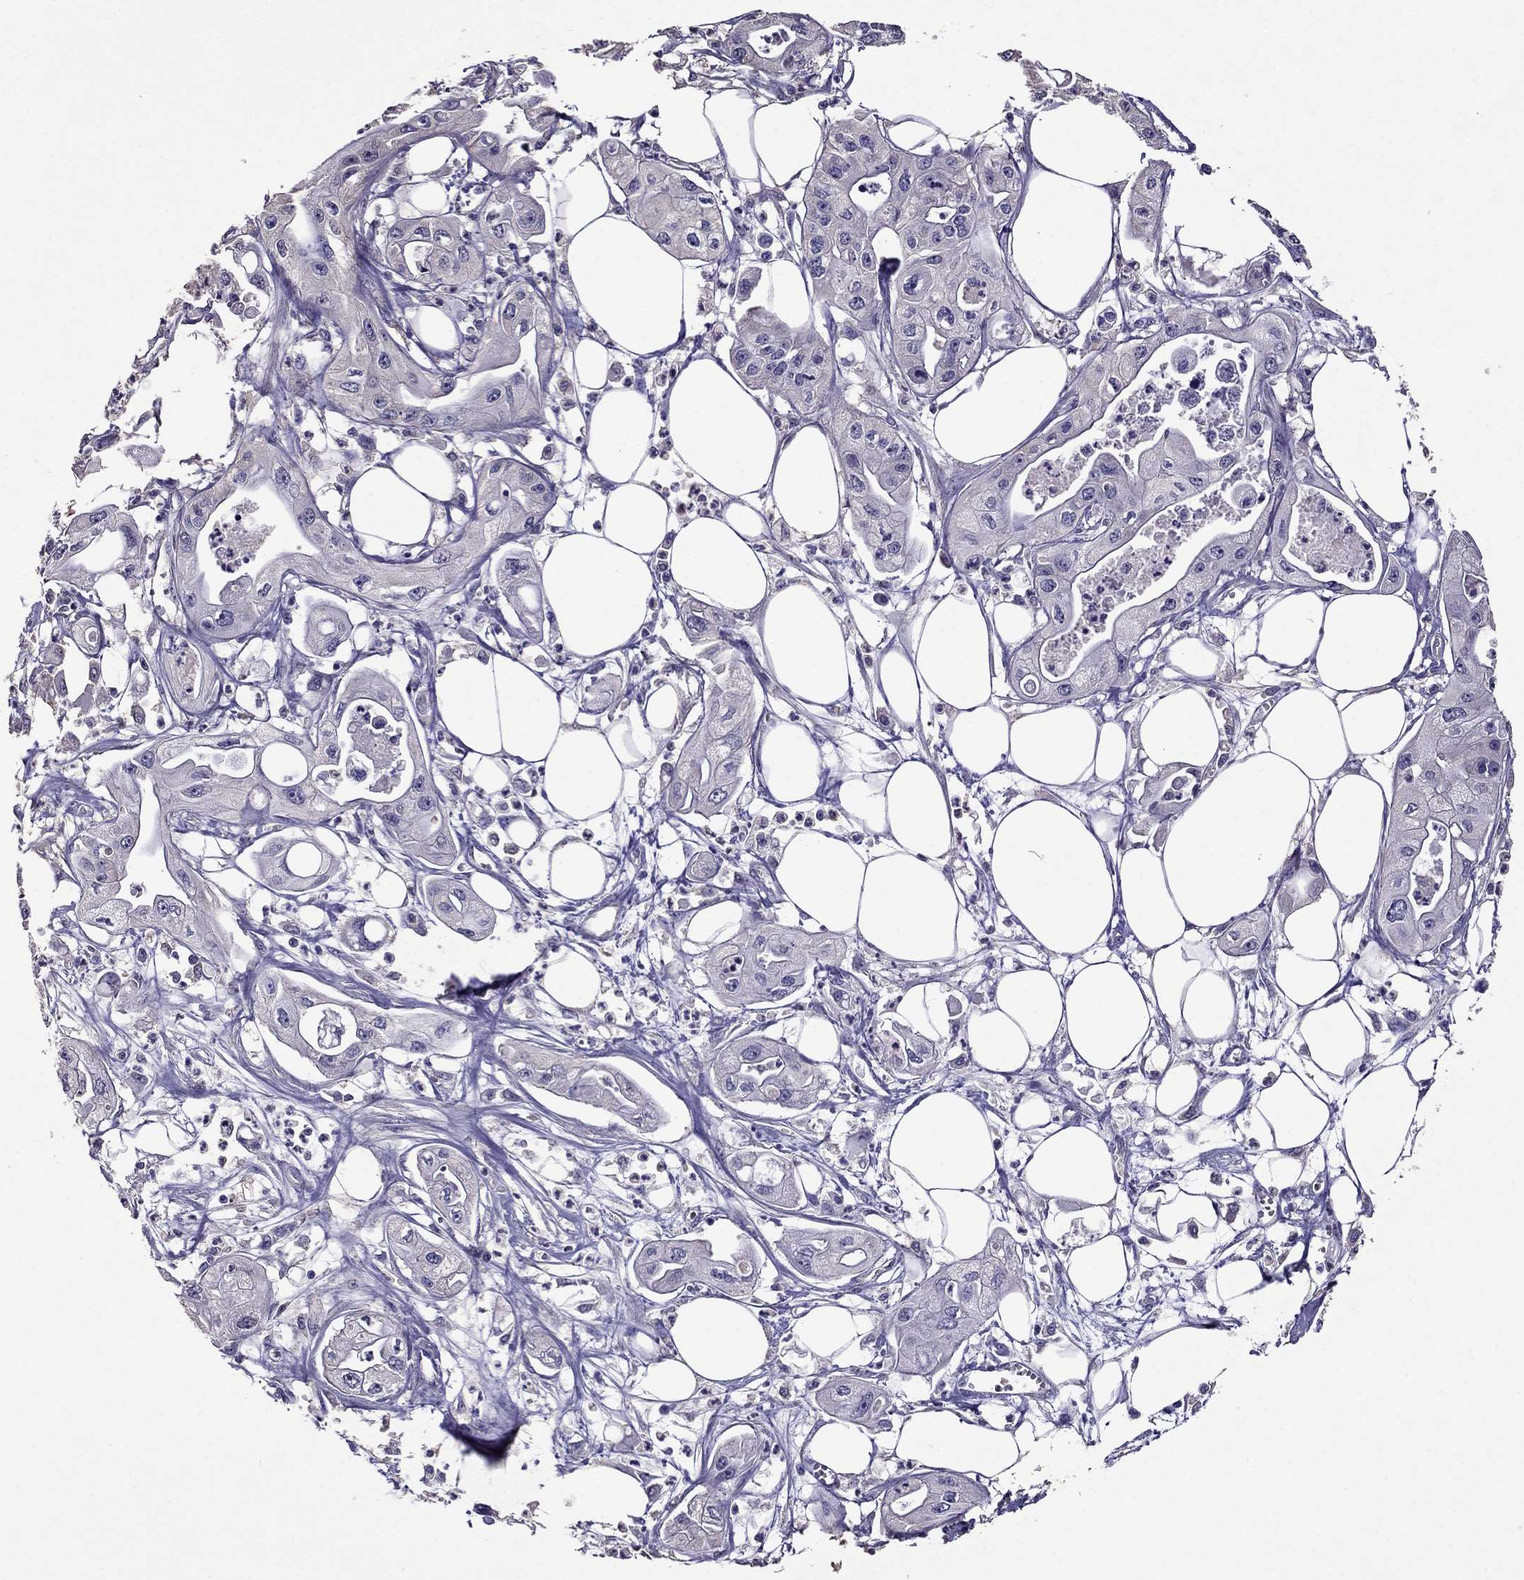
{"staining": {"intensity": "negative", "quantity": "none", "location": "none"}, "tissue": "pancreatic cancer", "cell_type": "Tumor cells", "image_type": "cancer", "snomed": [{"axis": "morphology", "description": "Adenocarcinoma, NOS"}, {"axis": "topography", "description": "Pancreas"}], "caption": "Immunohistochemistry photomicrograph of pancreatic cancer stained for a protein (brown), which reveals no expression in tumor cells.", "gene": "NKX3-1", "patient": {"sex": "male", "age": 70}}